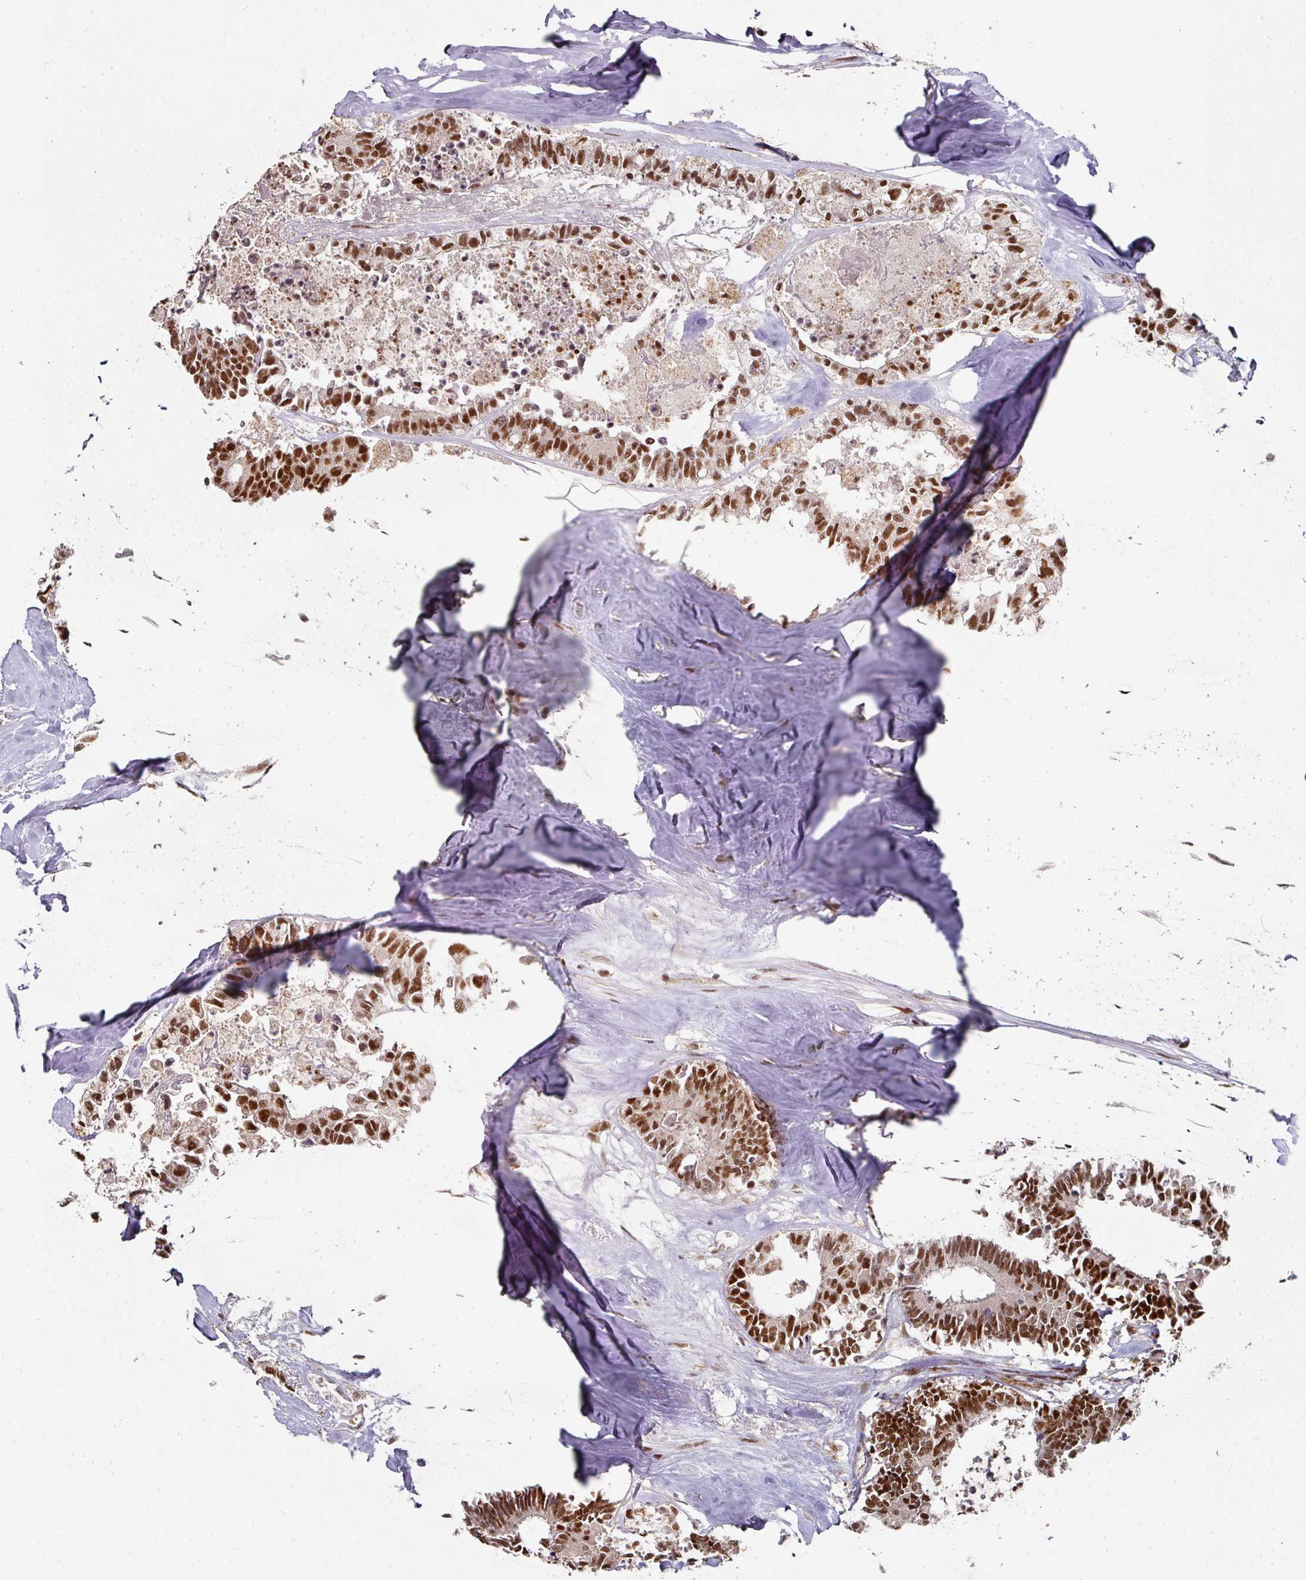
{"staining": {"intensity": "strong", "quantity": ">75%", "location": "nuclear"}, "tissue": "colorectal cancer", "cell_type": "Tumor cells", "image_type": "cancer", "snomed": [{"axis": "morphology", "description": "Adenocarcinoma, NOS"}, {"axis": "topography", "description": "Colon"}, {"axis": "topography", "description": "Rectum"}], "caption": "This is a micrograph of immunohistochemistry staining of colorectal adenocarcinoma, which shows strong staining in the nuclear of tumor cells.", "gene": "MEPCE", "patient": {"sex": "male", "age": 57}}